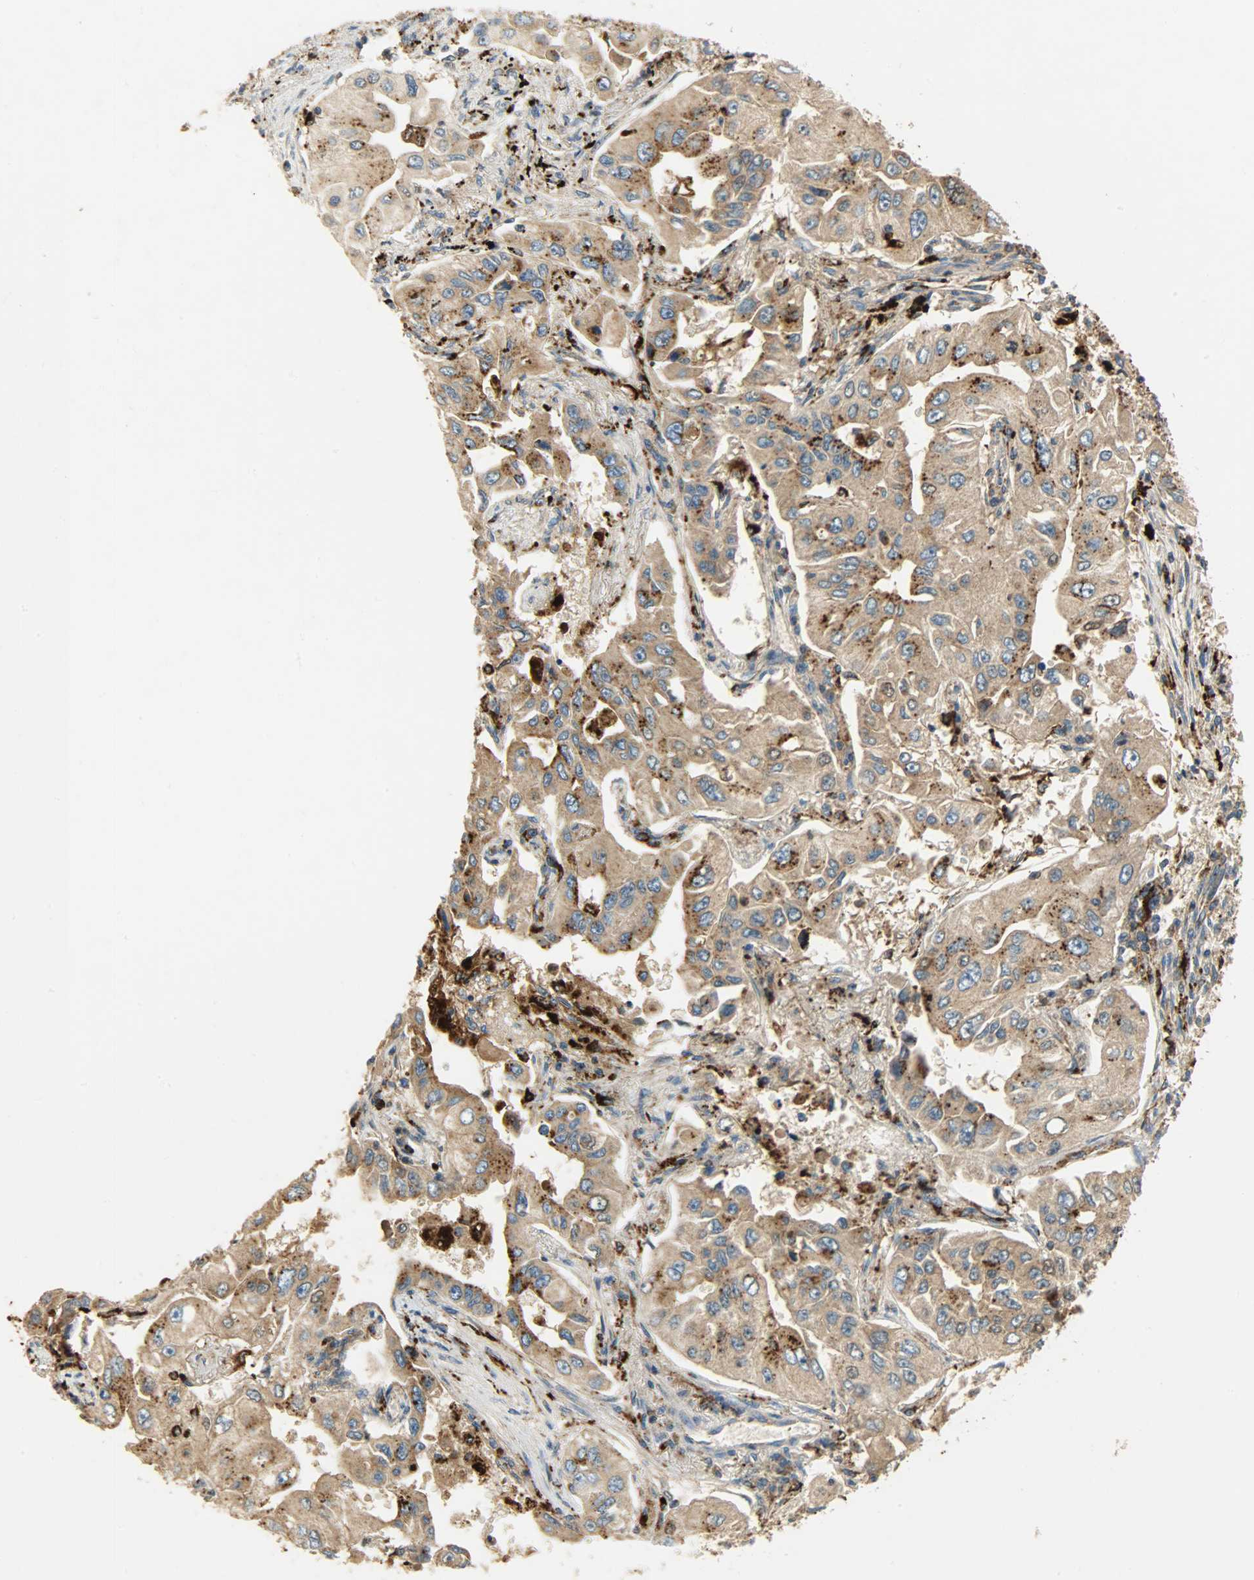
{"staining": {"intensity": "weak", "quantity": ">75%", "location": "cytoplasmic/membranous"}, "tissue": "lung cancer", "cell_type": "Tumor cells", "image_type": "cancer", "snomed": [{"axis": "morphology", "description": "Adenocarcinoma, NOS"}, {"axis": "topography", "description": "Lung"}], "caption": "Lung cancer stained with immunohistochemistry (IHC) shows weak cytoplasmic/membranous positivity in about >75% of tumor cells. (DAB IHC with brightfield microscopy, high magnification).", "gene": "ASAH1", "patient": {"sex": "male", "age": 84}}